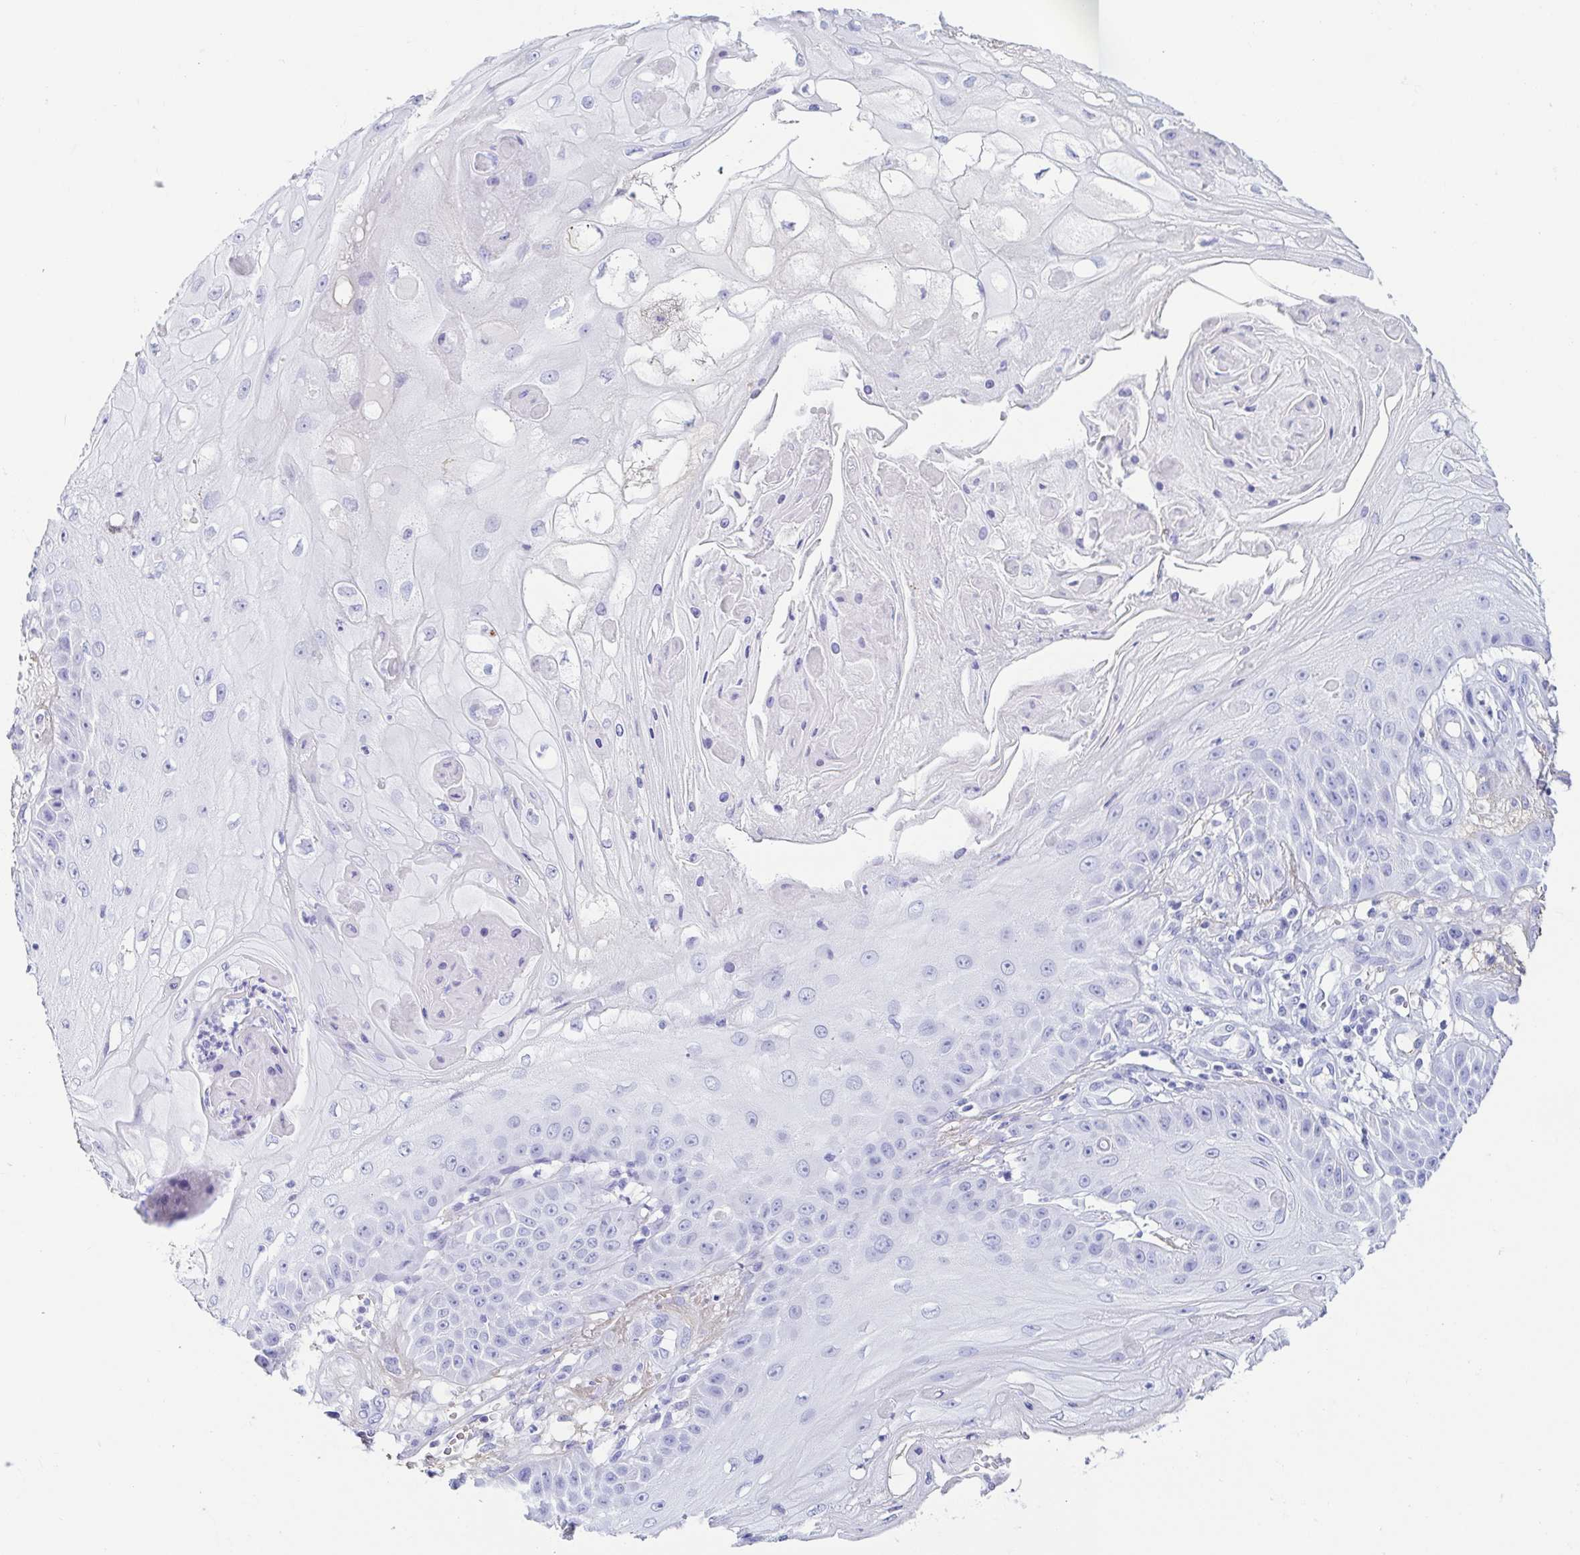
{"staining": {"intensity": "negative", "quantity": "none", "location": "none"}, "tissue": "skin cancer", "cell_type": "Tumor cells", "image_type": "cancer", "snomed": [{"axis": "morphology", "description": "Squamous cell carcinoma, NOS"}, {"axis": "topography", "description": "Skin"}], "caption": "This is an immunohistochemistry histopathology image of squamous cell carcinoma (skin). There is no staining in tumor cells.", "gene": "GKN1", "patient": {"sex": "male", "age": 70}}